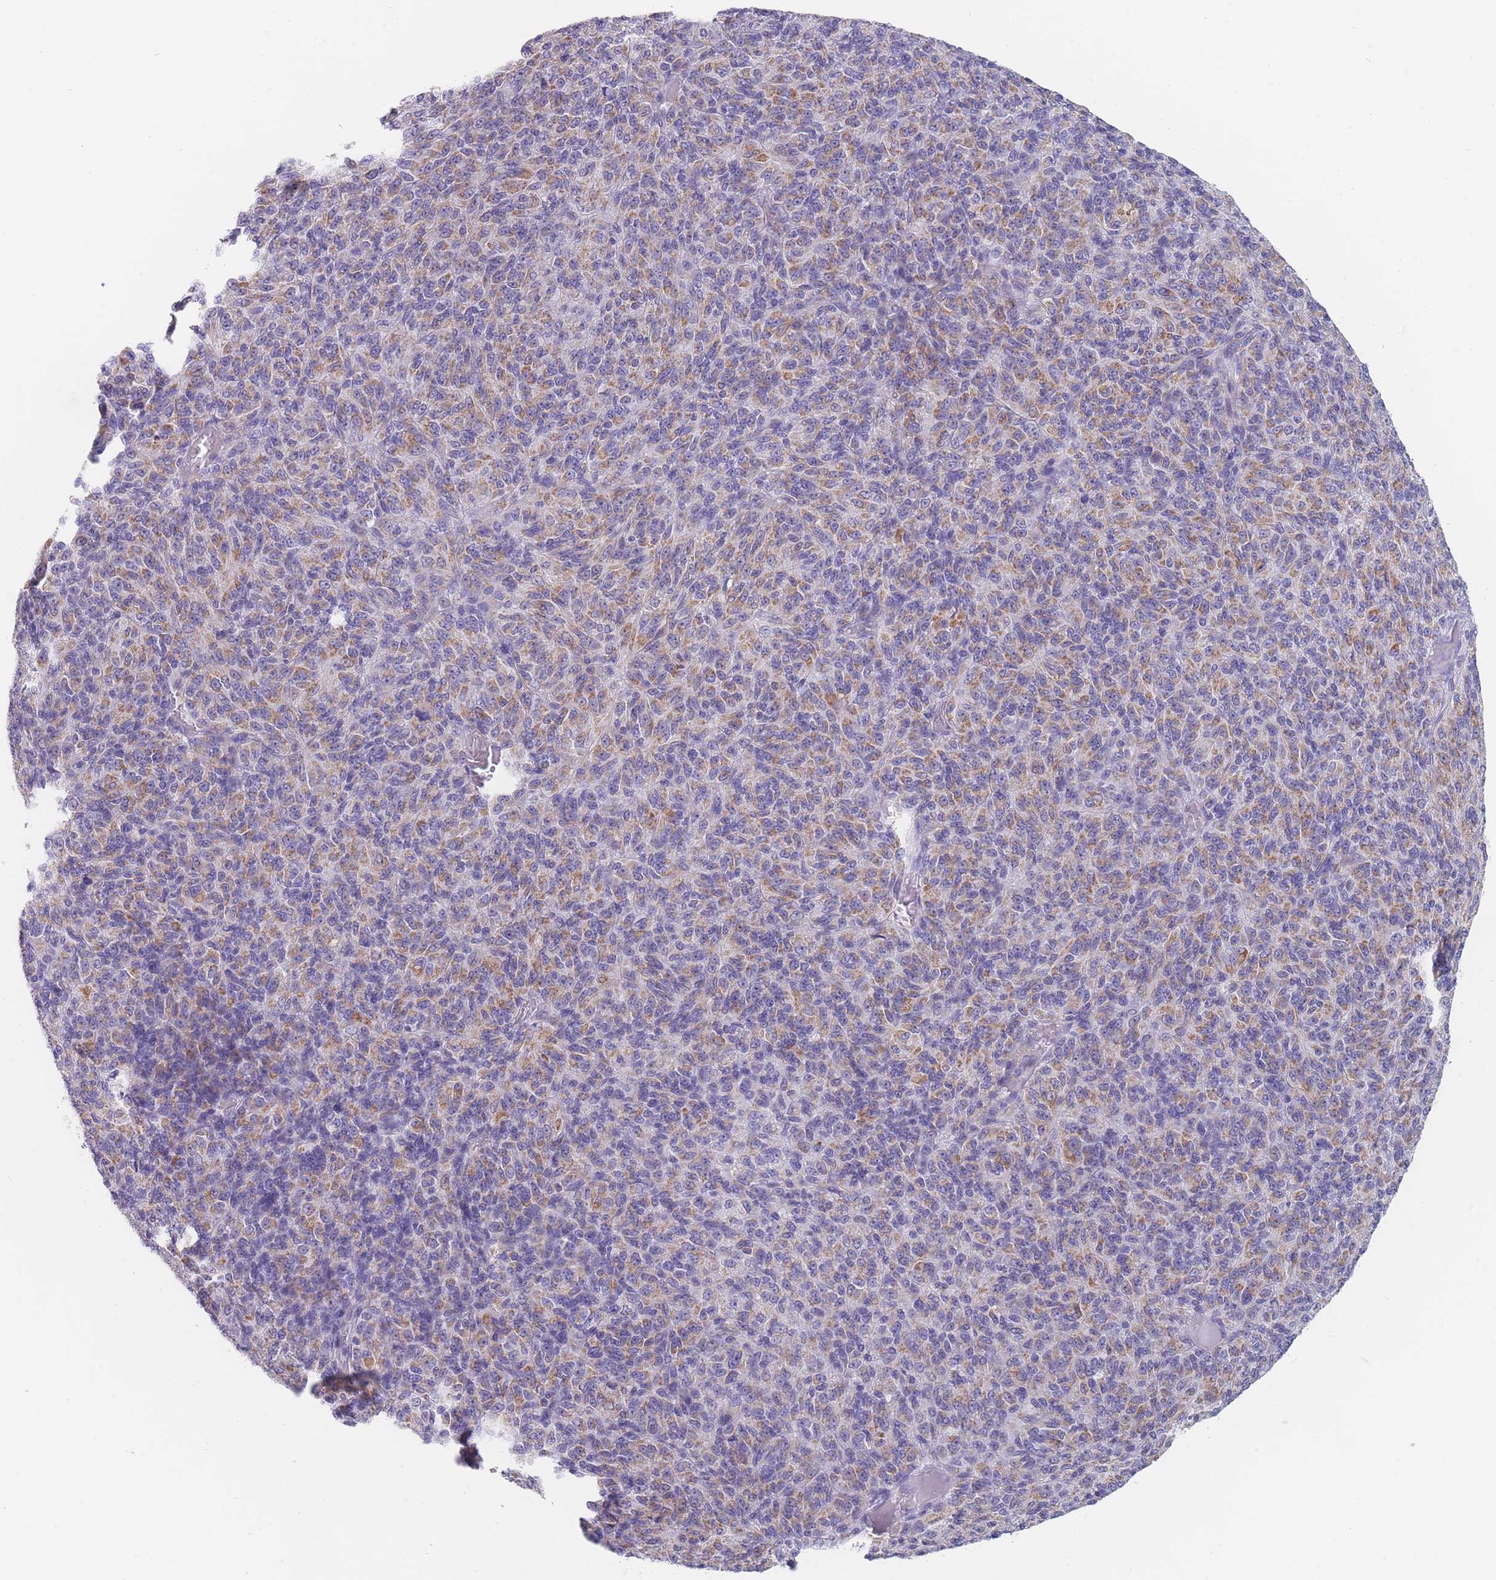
{"staining": {"intensity": "moderate", "quantity": ">75%", "location": "cytoplasmic/membranous"}, "tissue": "melanoma", "cell_type": "Tumor cells", "image_type": "cancer", "snomed": [{"axis": "morphology", "description": "Malignant melanoma, Metastatic site"}, {"axis": "topography", "description": "Brain"}], "caption": "Human malignant melanoma (metastatic site) stained with a brown dye exhibits moderate cytoplasmic/membranous positive positivity in about >75% of tumor cells.", "gene": "MRPS14", "patient": {"sex": "female", "age": 56}}